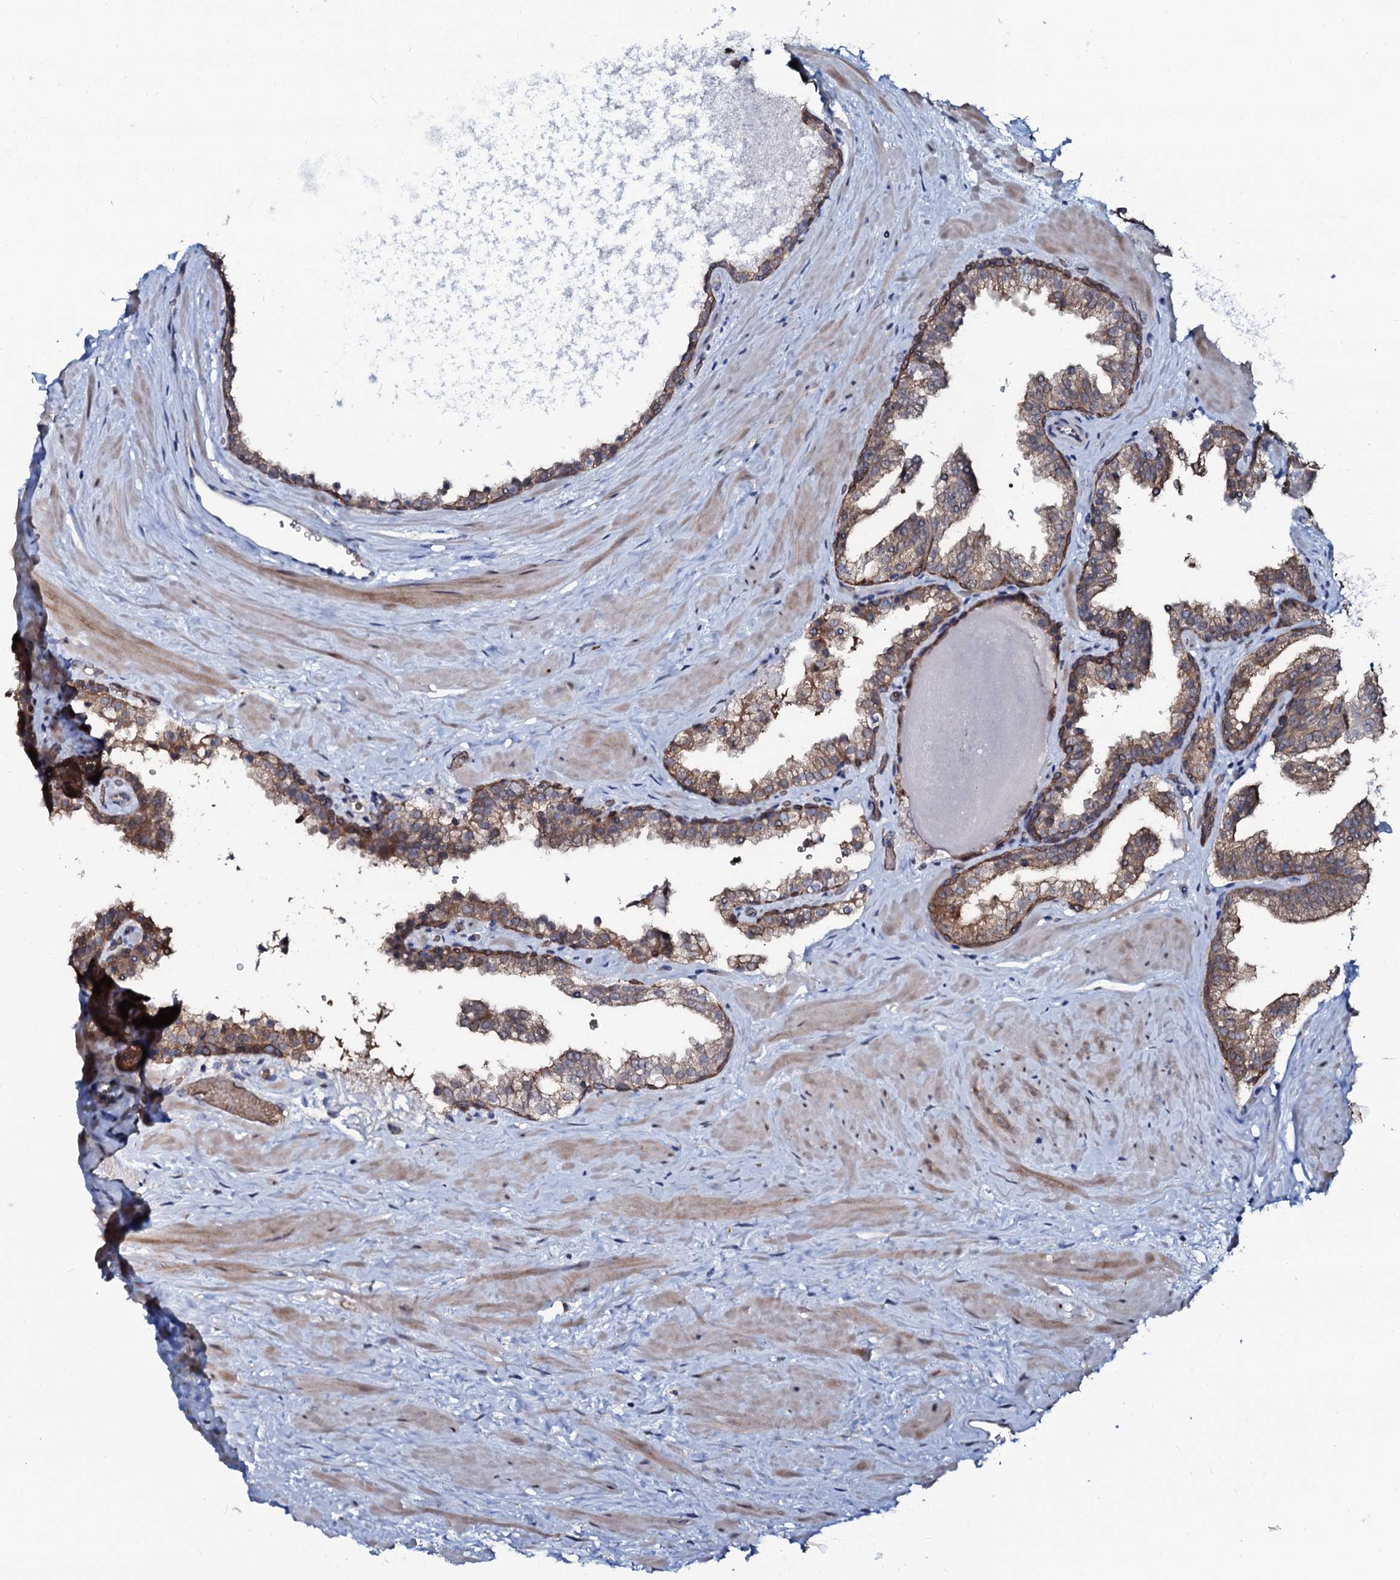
{"staining": {"intensity": "strong", "quantity": "25%-75%", "location": "cytoplasmic/membranous"}, "tissue": "prostate", "cell_type": "Glandular cells", "image_type": "normal", "snomed": [{"axis": "morphology", "description": "Normal tissue, NOS"}, {"axis": "topography", "description": "Prostate"}], "caption": "DAB immunohistochemical staining of unremarkable human prostate displays strong cytoplasmic/membranous protein positivity in approximately 25%-75% of glandular cells.", "gene": "C10orf88", "patient": {"sex": "male", "age": 48}}